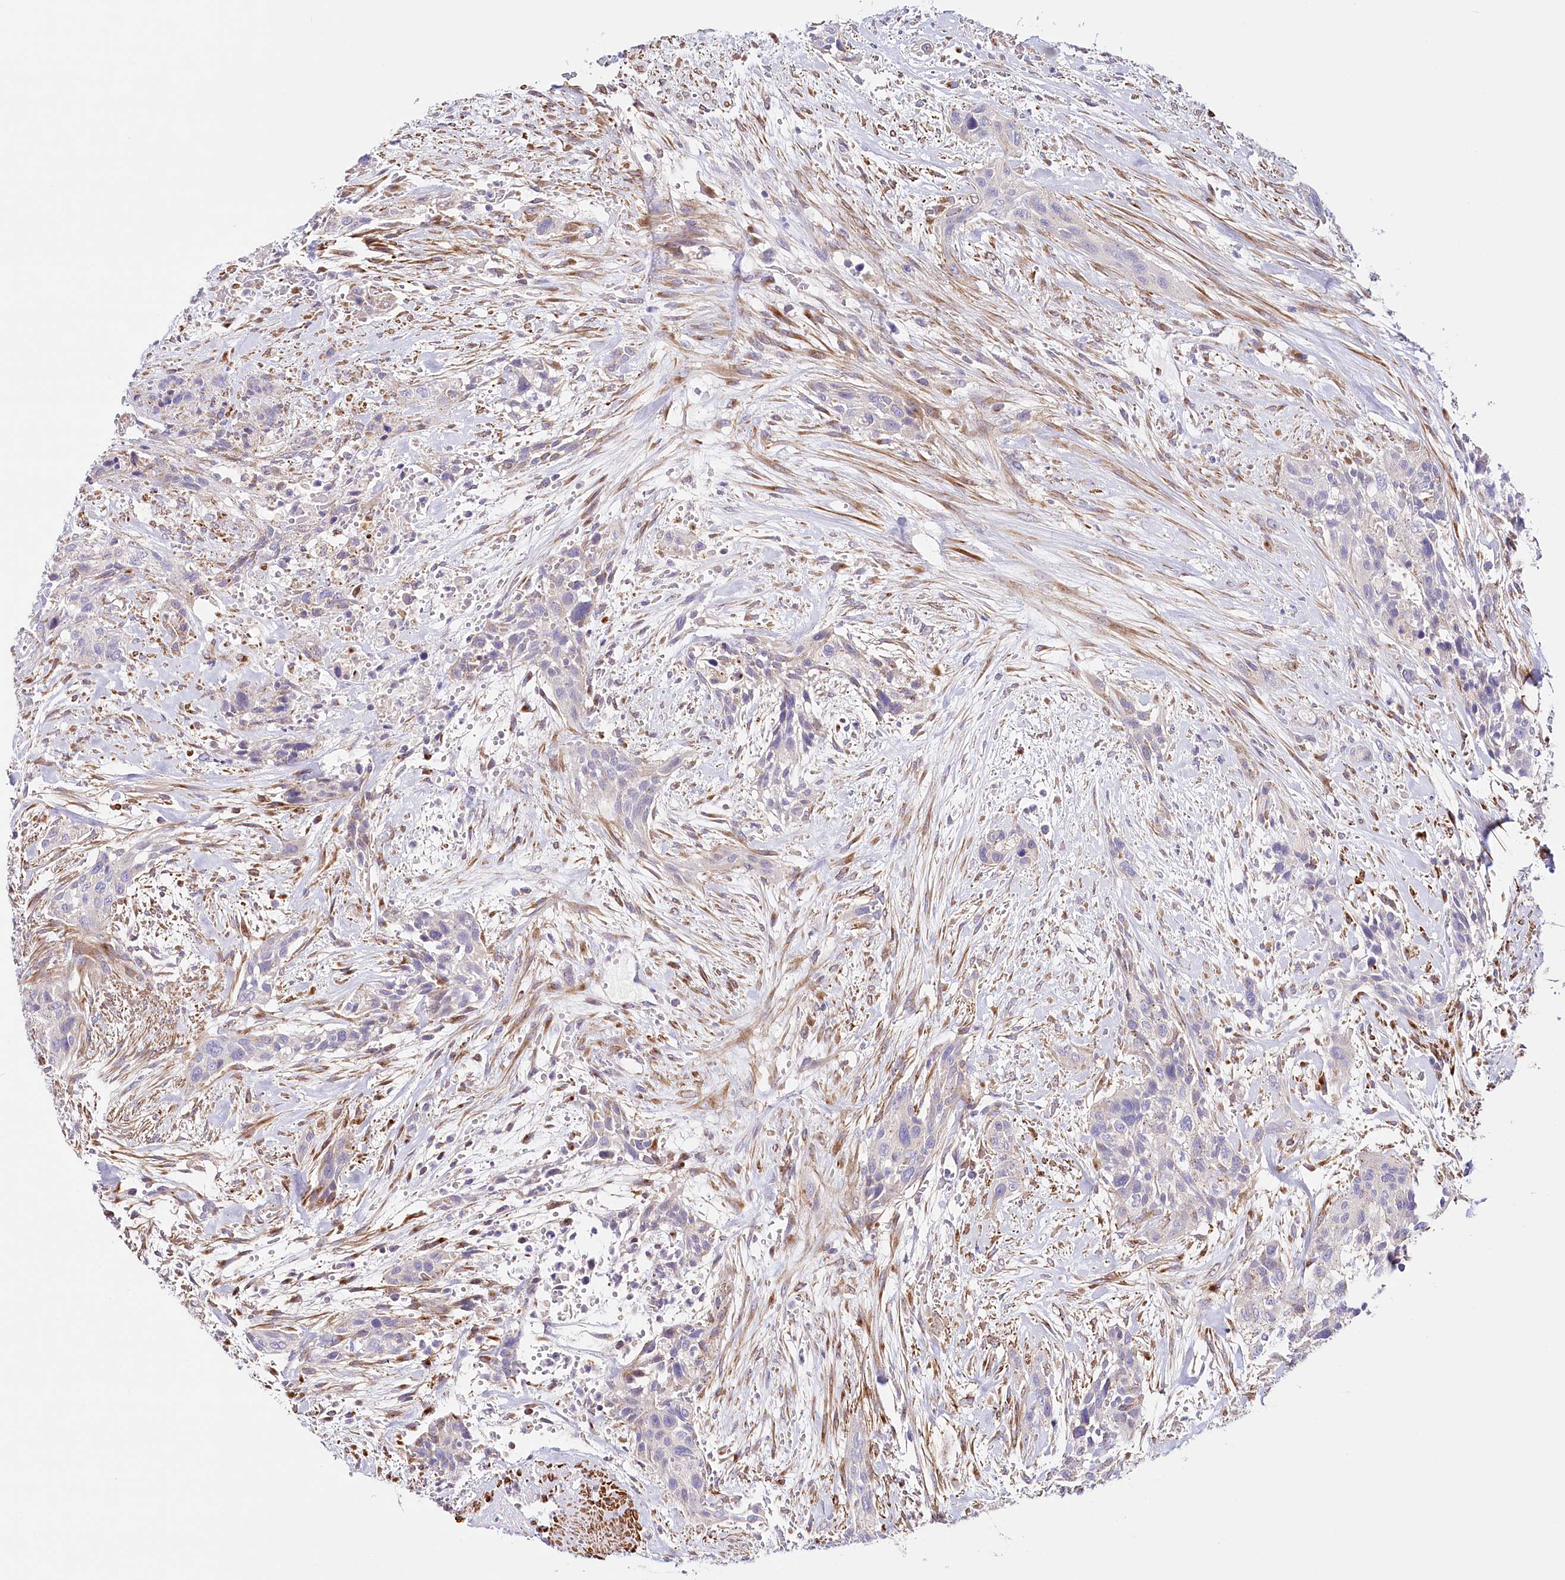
{"staining": {"intensity": "negative", "quantity": "none", "location": "none"}, "tissue": "urothelial cancer", "cell_type": "Tumor cells", "image_type": "cancer", "snomed": [{"axis": "morphology", "description": "Urothelial carcinoma, High grade"}, {"axis": "topography", "description": "Urinary bladder"}], "caption": "DAB (3,3'-diaminobenzidine) immunohistochemical staining of human urothelial carcinoma (high-grade) exhibits no significant expression in tumor cells.", "gene": "ABRAXAS2", "patient": {"sex": "male", "age": 35}}